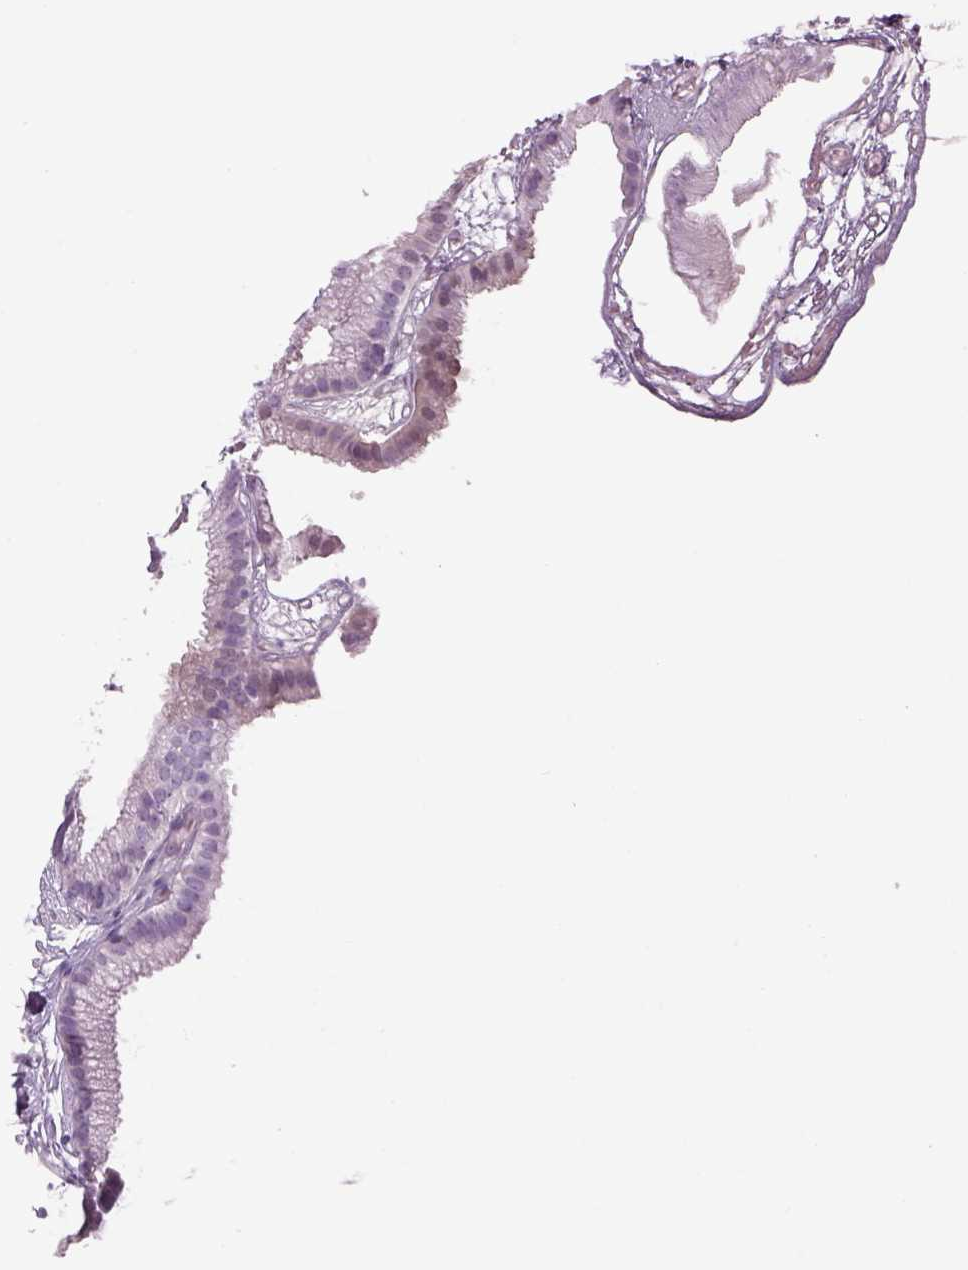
{"staining": {"intensity": "negative", "quantity": "none", "location": "none"}, "tissue": "gallbladder", "cell_type": "Glandular cells", "image_type": "normal", "snomed": [{"axis": "morphology", "description": "Normal tissue, NOS"}, {"axis": "topography", "description": "Gallbladder"}], "caption": "Human gallbladder stained for a protein using immunohistochemistry (IHC) reveals no staining in glandular cells.", "gene": "MDH1B", "patient": {"sex": "female", "age": 45}}